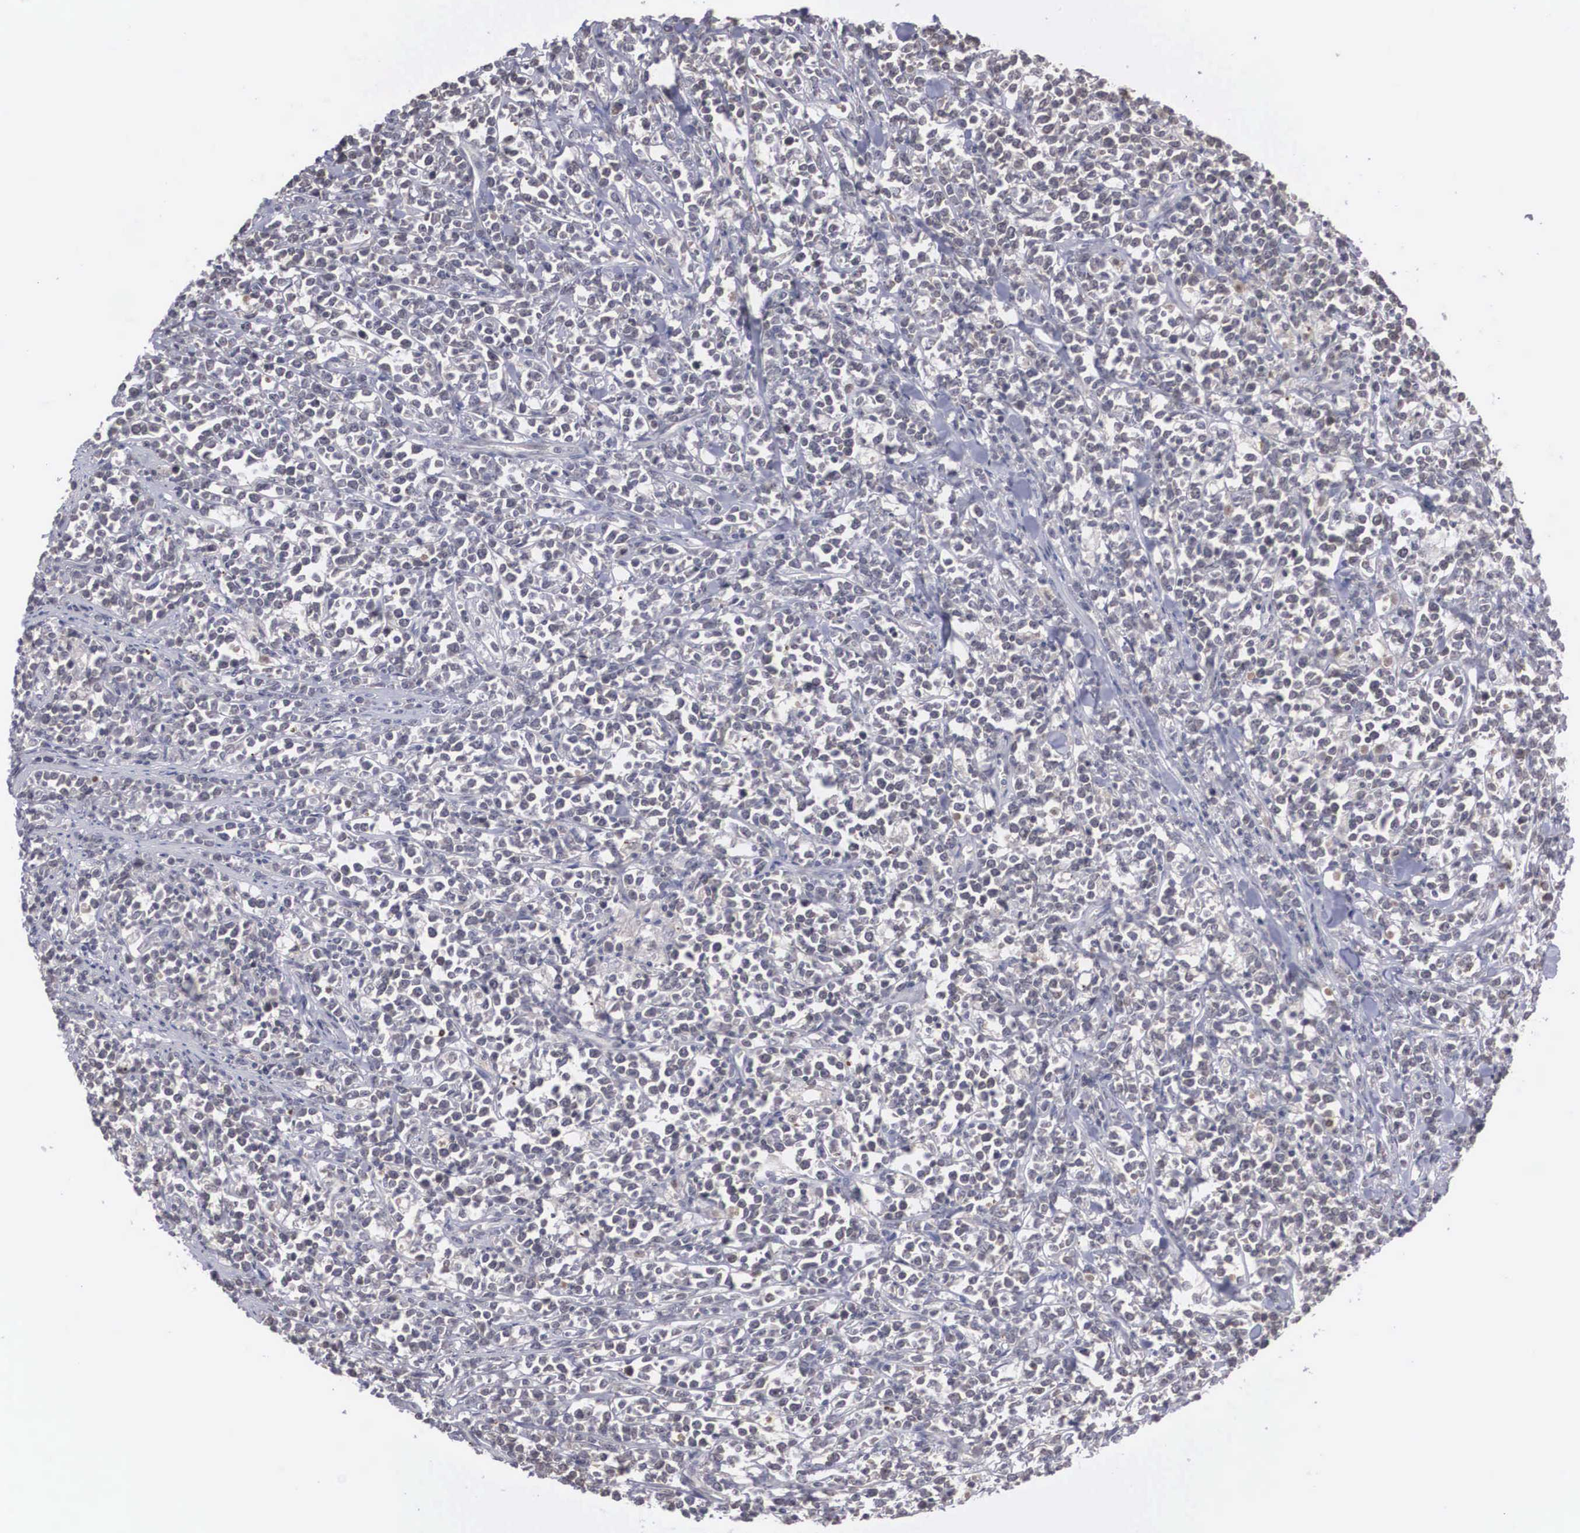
{"staining": {"intensity": "negative", "quantity": "none", "location": "none"}, "tissue": "lymphoma", "cell_type": "Tumor cells", "image_type": "cancer", "snomed": [{"axis": "morphology", "description": "Malignant lymphoma, non-Hodgkin's type, High grade"}, {"axis": "topography", "description": "Small intestine"}, {"axis": "topography", "description": "Colon"}], "caption": "Immunohistochemistry of lymphoma reveals no positivity in tumor cells.", "gene": "WDR89", "patient": {"sex": "male", "age": 8}}